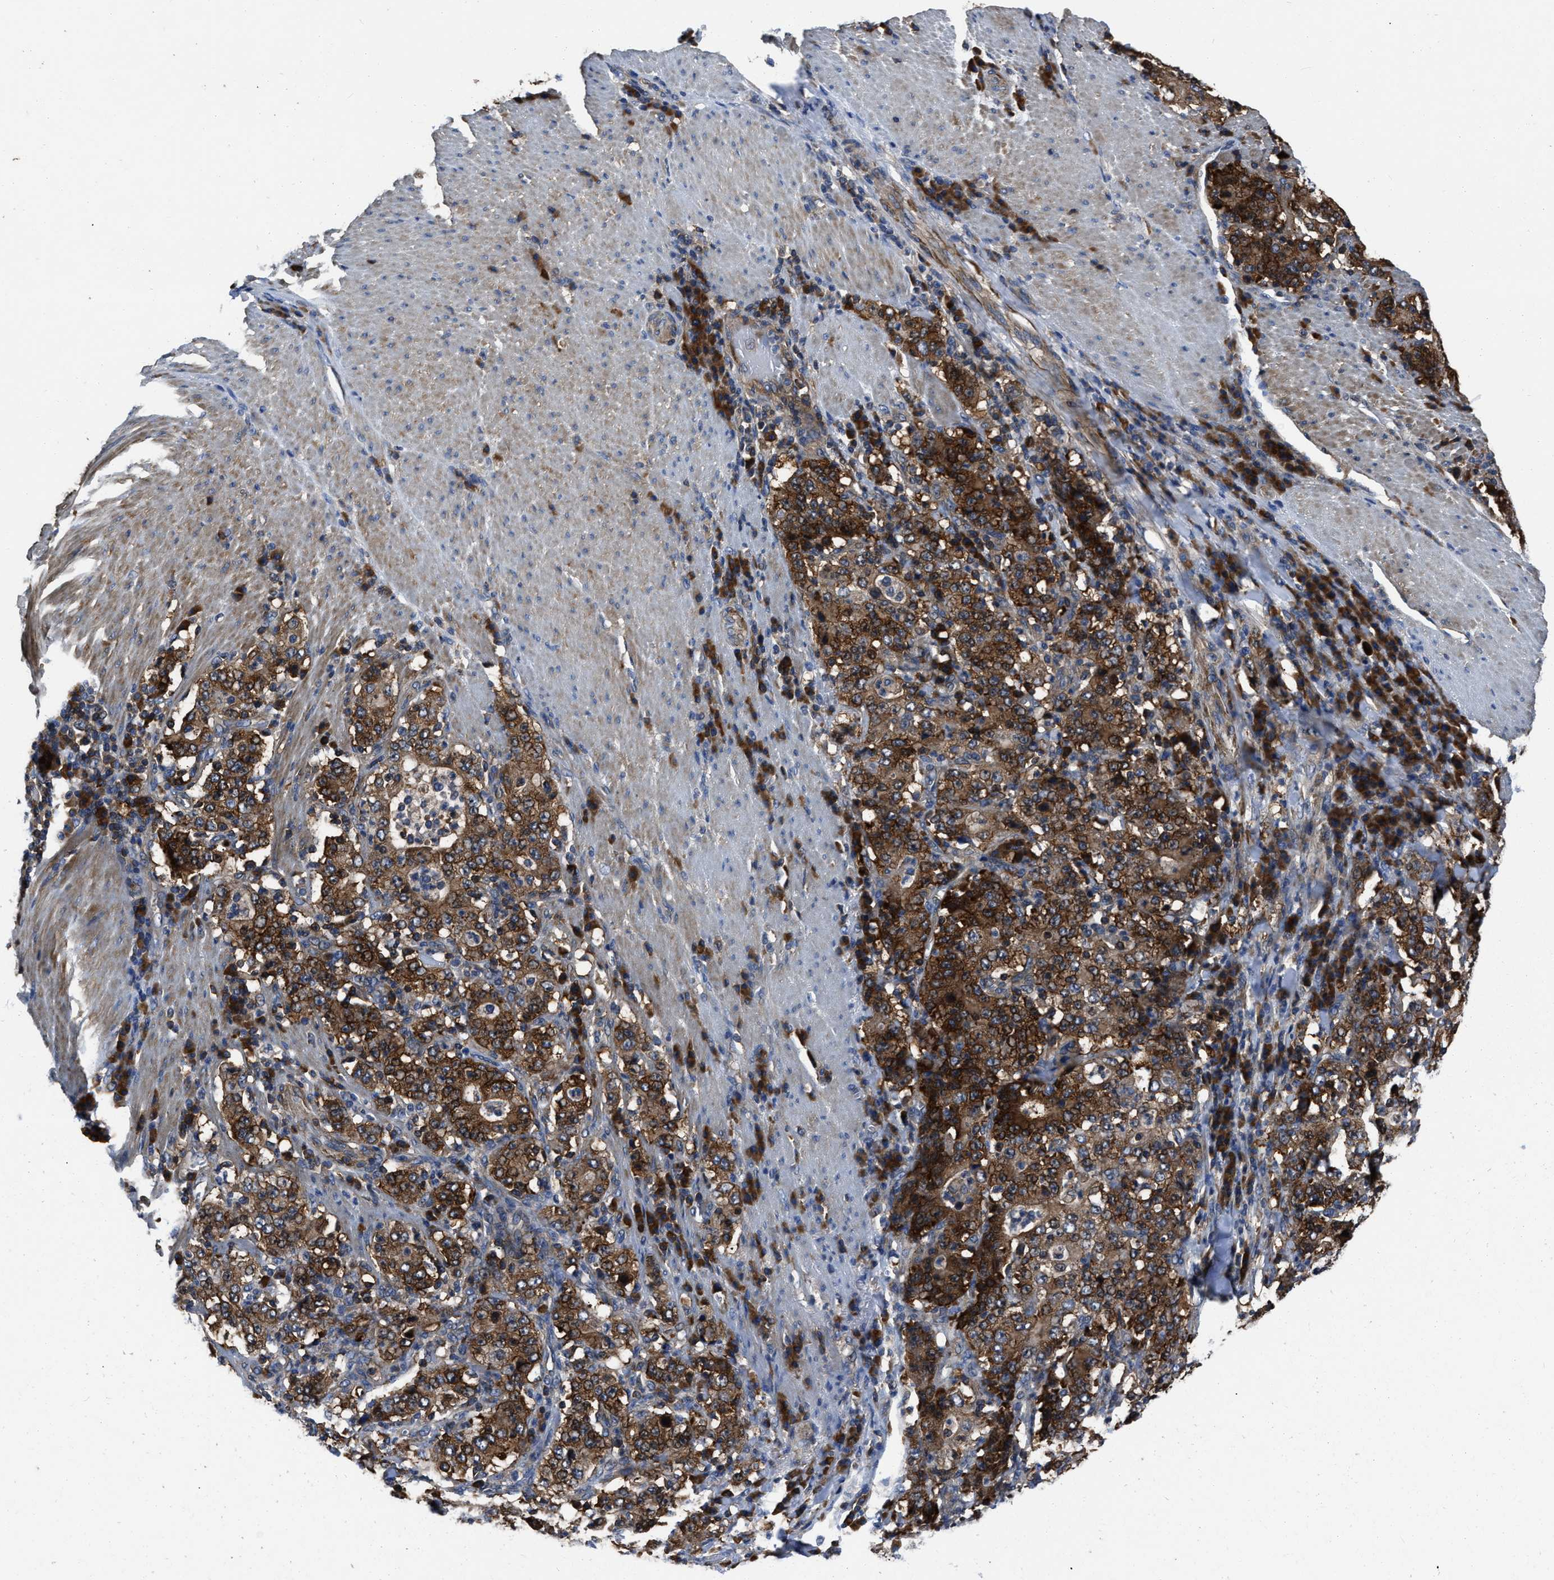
{"staining": {"intensity": "strong", "quantity": ">75%", "location": "cytoplasmic/membranous"}, "tissue": "stomach cancer", "cell_type": "Tumor cells", "image_type": "cancer", "snomed": [{"axis": "morphology", "description": "Normal tissue, NOS"}, {"axis": "morphology", "description": "Adenocarcinoma, NOS"}, {"axis": "topography", "description": "Stomach, upper"}, {"axis": "topography", "description": "Stomach"}], "caption": "Strong cytoplasmic/membranous positivity is appreciated in approximately >75% of tumor cells in adenocarcinoma (stomach). The protein is shown in brown color, while the nuclei are stained blue.", "gene": "YARS1", "patient": {"sex": "male", "age": 59}}